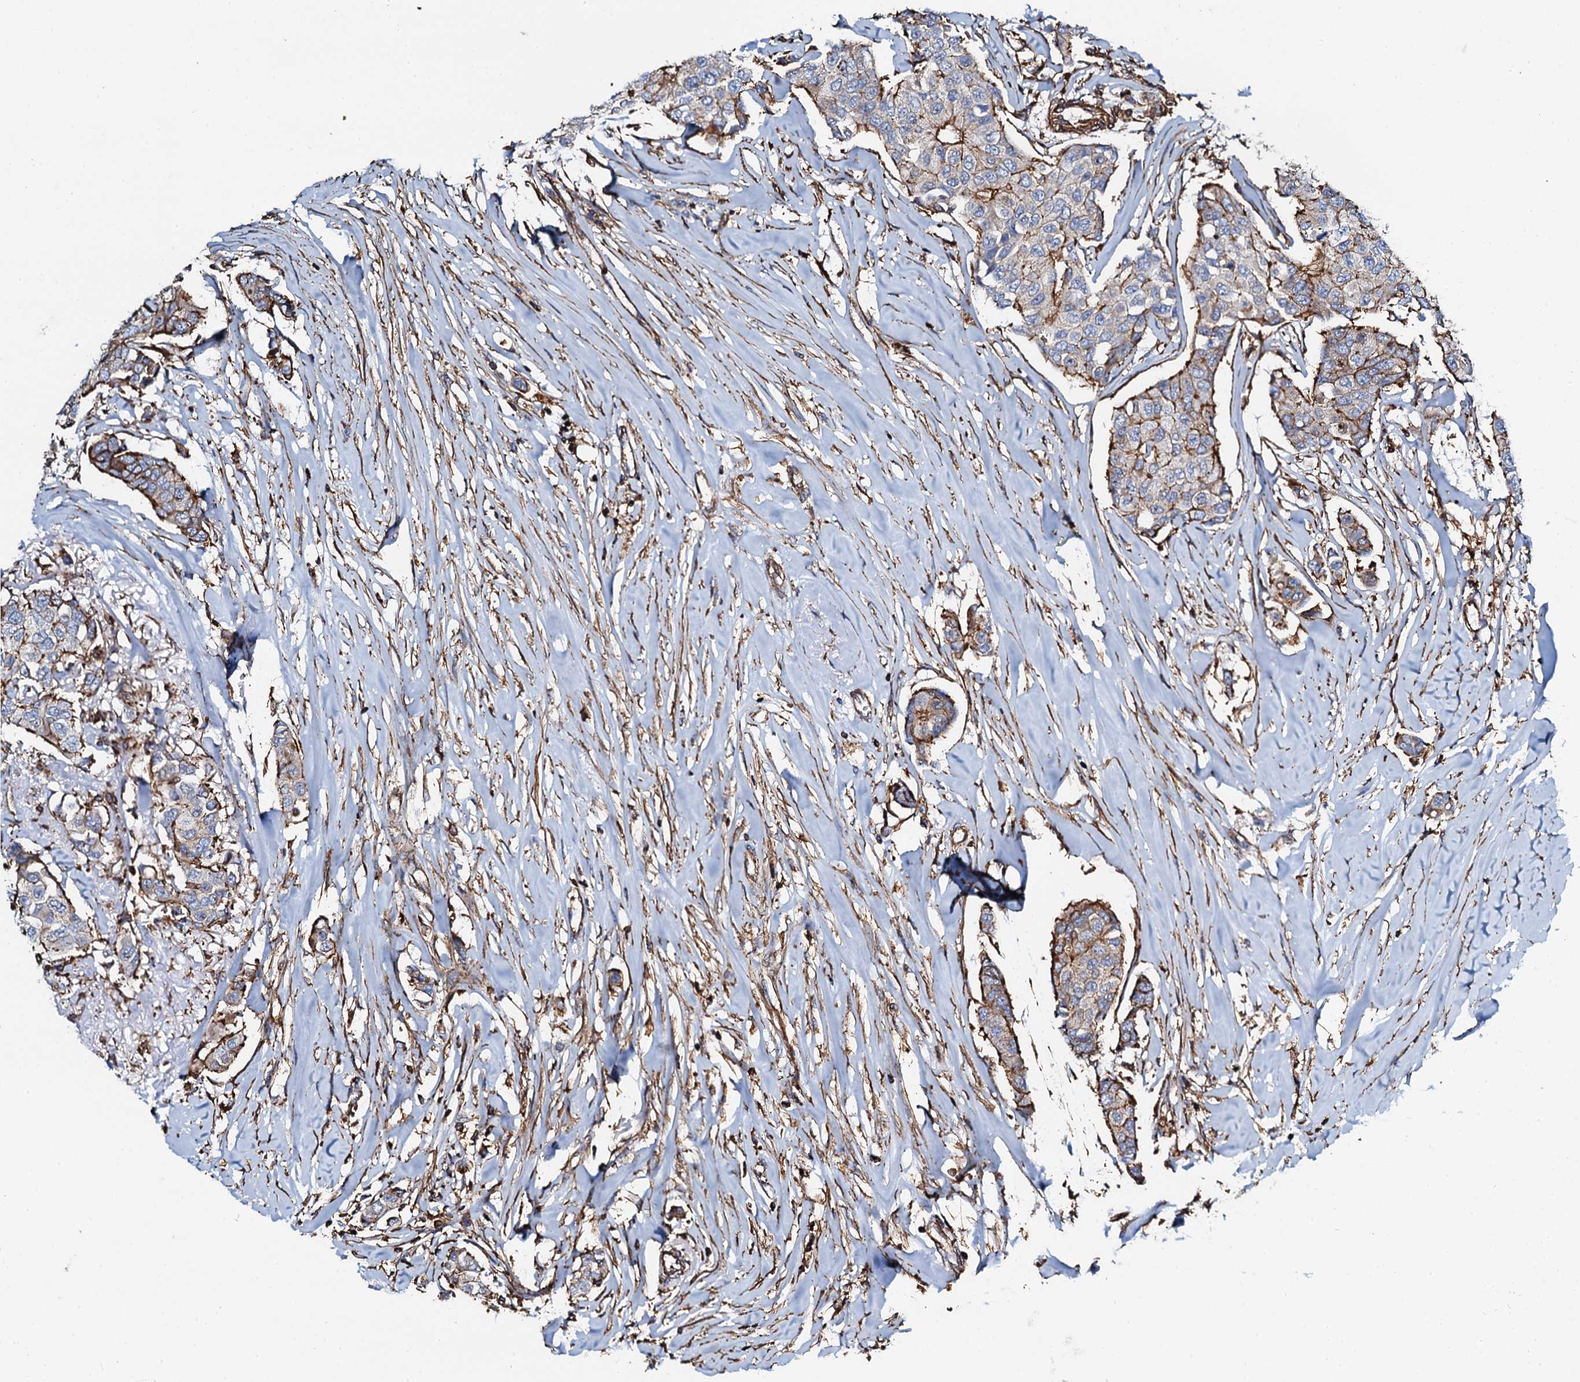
{"staining": {"intensity": "moderate", "quantity": "25%-75%", "location": "cytoplasmic/membranous"}, "tissue": "breast cancer", "cell_type": "Tumor cells", "image_type": "cancer", "snomed": [{"axis": "morphology", "description": "Duct carcinoma"}, {"axis": "topography", "description": "Breast"}], "caption": "IHC photomicrograph of breast intraductal carcinoma stained for a protein (brown), which exhibits medium levels of moderate cytoplasmic/membranous expression in approximately 25%-75% of tumor cells.", "gene": "INTS10", "patient": {"sex": "female", "age": 80}}